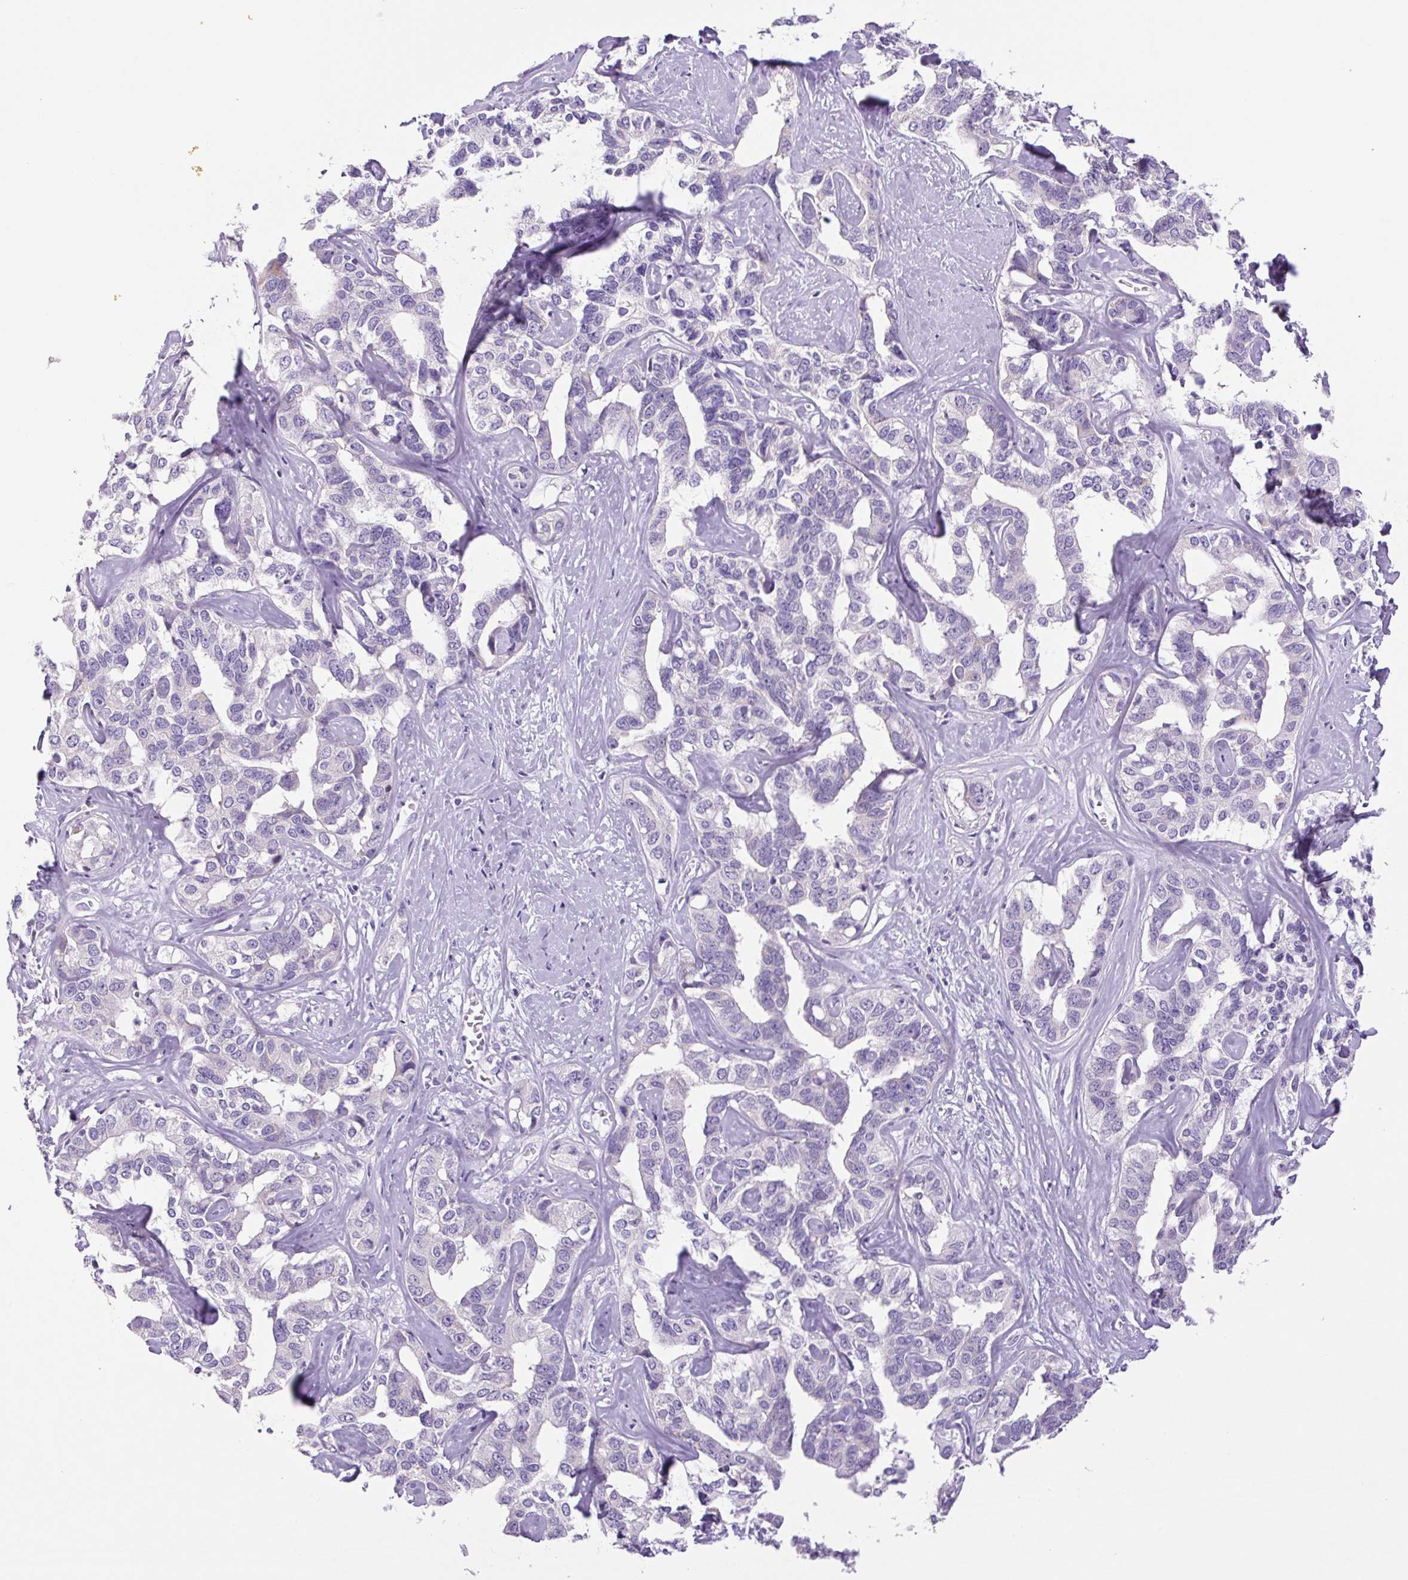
{"staining": {"intensity": "negative", "quantity": "none", "location": "none"}, "tissue": "liver cancer", "cell_type": "Tumor cells", "image_type": "cancer", "snomed": [{"axis": "morphology", "description": "Cholangiocarcinoma"}, {"axis": "topography", "description": "Liver"}], "caption": "Human liver cholangiocarcinoma stained for a protein using IHC demonstrates no positivity in tumor cells.", "gene": "CHGA", "patient": {"sex": "male", "age": 59}}